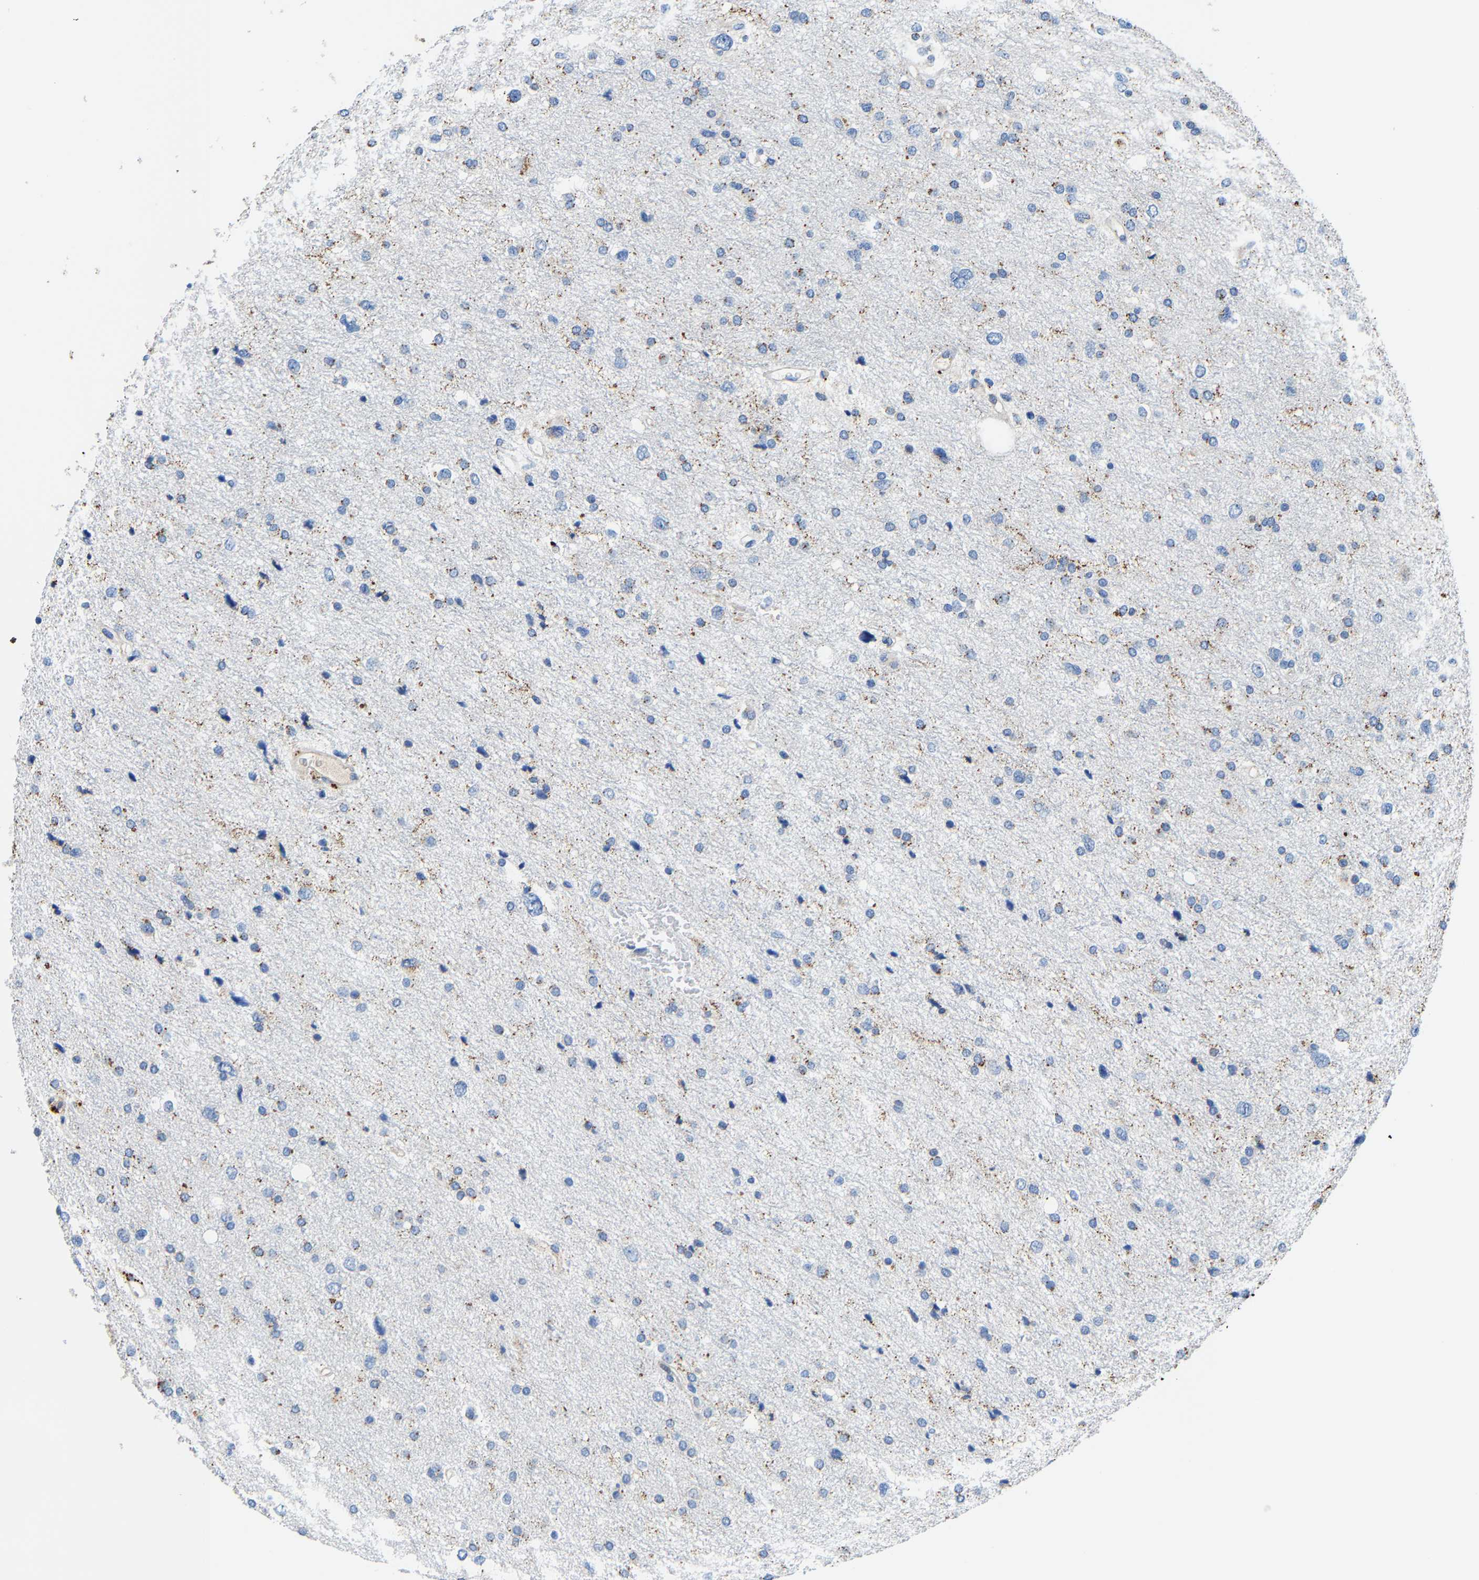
{"staining": {"intensity": "negative", "quantity": "none", "location": "none"}, "tissue": "glioma", "cell_type": "Tumor cells", "image_type": "cancer", "snomed": [{"axis": "morphology", "description": "Glioma, malignant, Low grade"}, {"axis": "topography", "description": "Brain"}], "caption": "Immunohistochemistry histopathology image of malignant glioma (low-grade) stained for a protein (brown), which displays no staining in tumor cells.", "gene": "DPP7", "patient": {"sex": "female", "age": 37}}